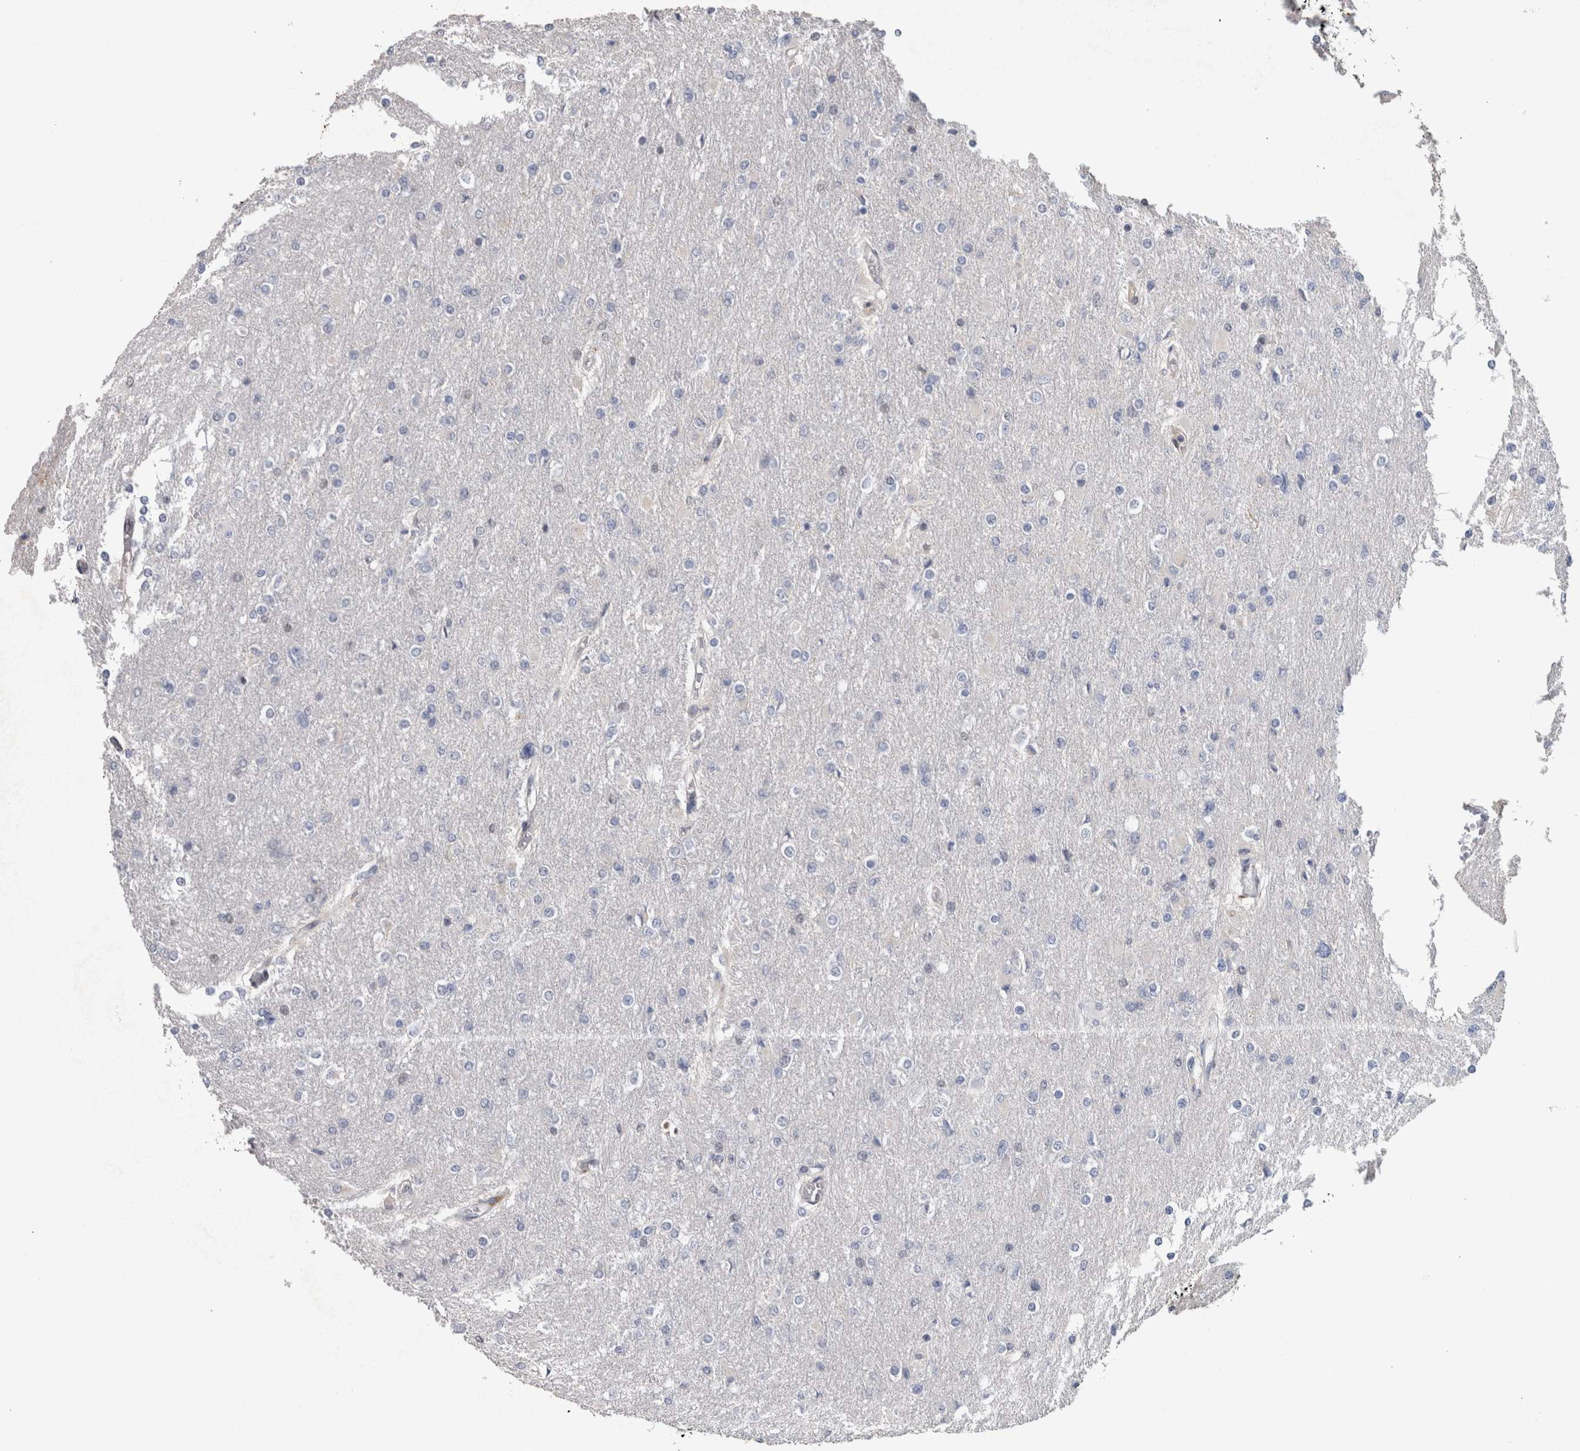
{"staining": {"intensity": "negative", "quantity": "none", "location": "none"}, "tissue": "glioma", "cell_type": "Tumor cells", "image_type": "cancer", "snomed": [{"axis": "morphology", "description": "Glioma, malignant, High grade"}, {"axis": "topography", "description": "Cerebral cortex"}], "caption": "A photomicrograph of malignant glioma (high-grade) stained for a protein shows no brown staining in tumor cells.", "gene": "POLD2", "patient": {"sex": "female", "age": 36}}